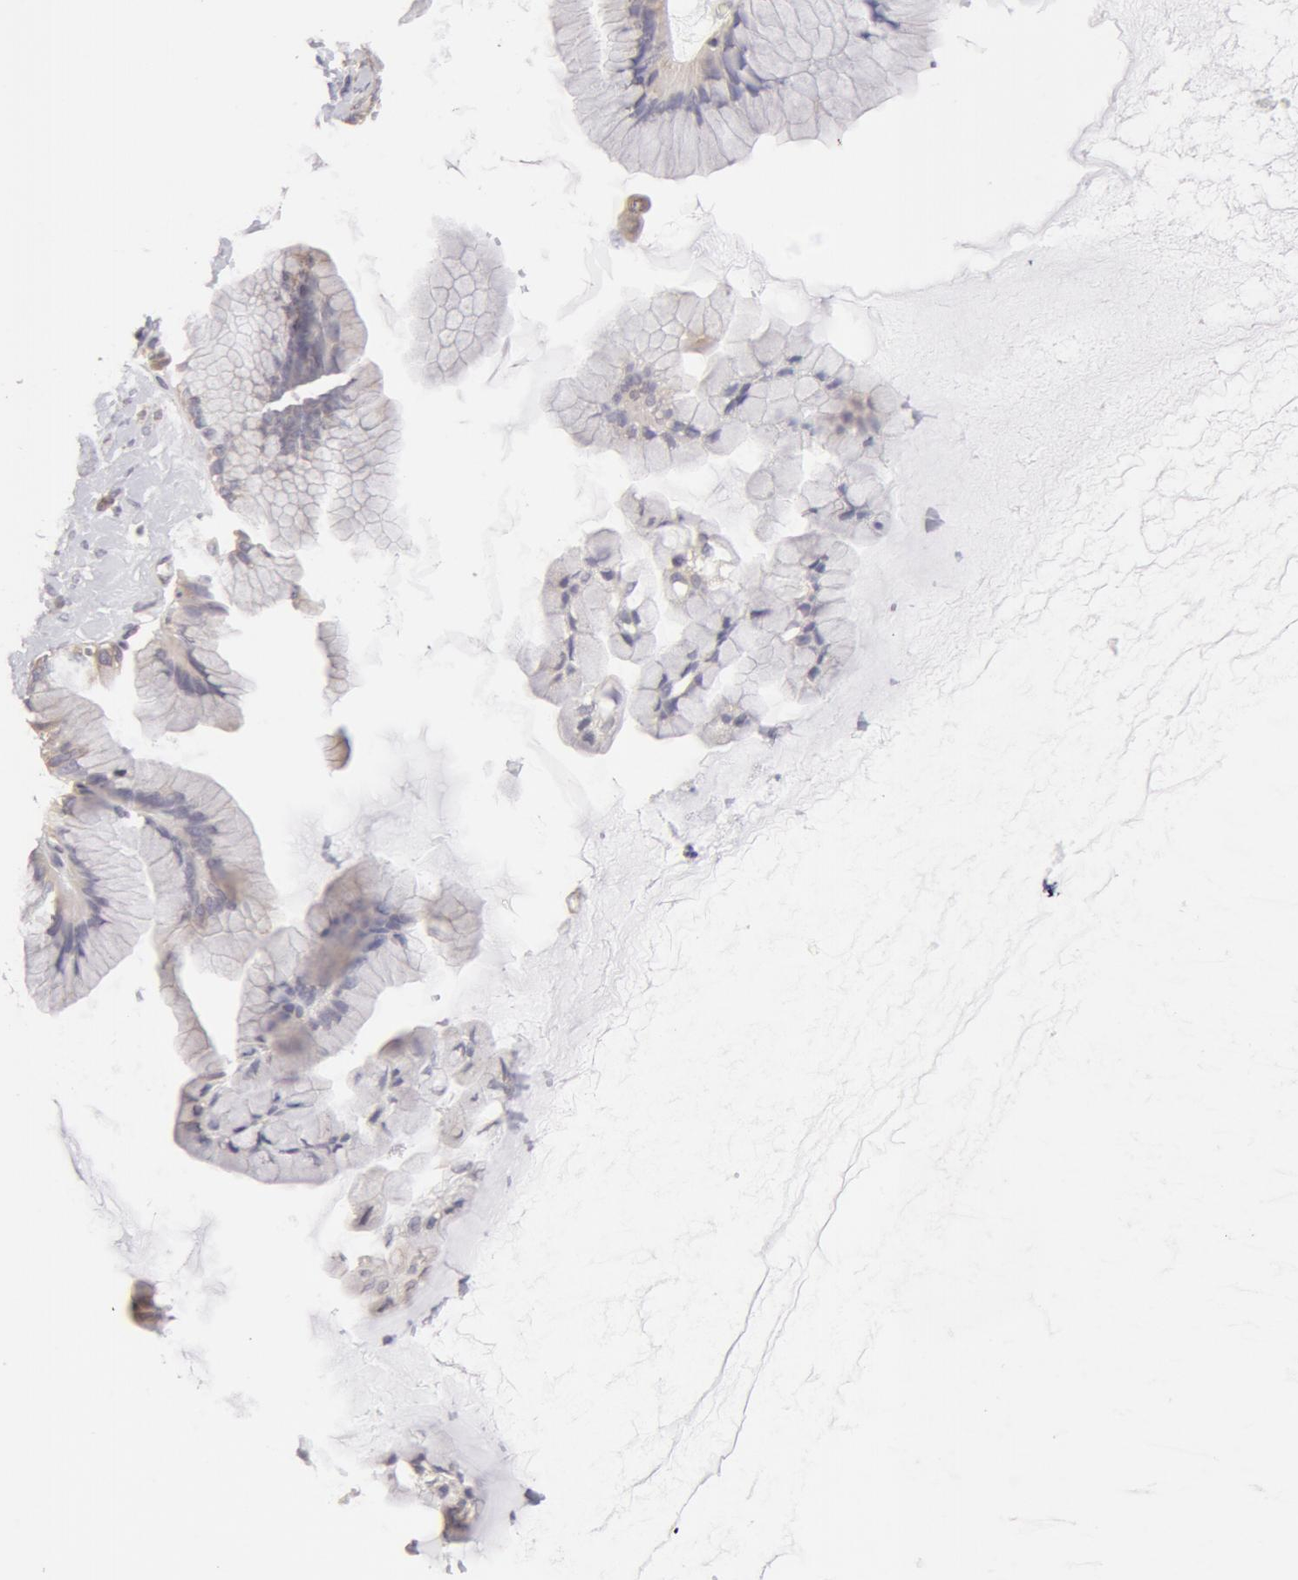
{"staining": {"intensity": "negative", "quantity": "none", "location": "none"}, "tissue": "ovarian cancer", "cell_type": "Tumor cells", "image_type": "cancer", "snomed": [{"axis": "morphology", "description": "Cystadenocarcinoma, mucinous, NOS"}, {"axis": "topography", "description": "Ovary"}], "caption": "High magnification brightfield microscopy of ovarian cancer (mucinous cystadenocarcinoma) stained with DAB (brown) and counterstained with hematoxylin (blue): tumor cells show no significant staining.", "gene": "DDX3Y", "patient": {"sex": "female", "age": 41}}